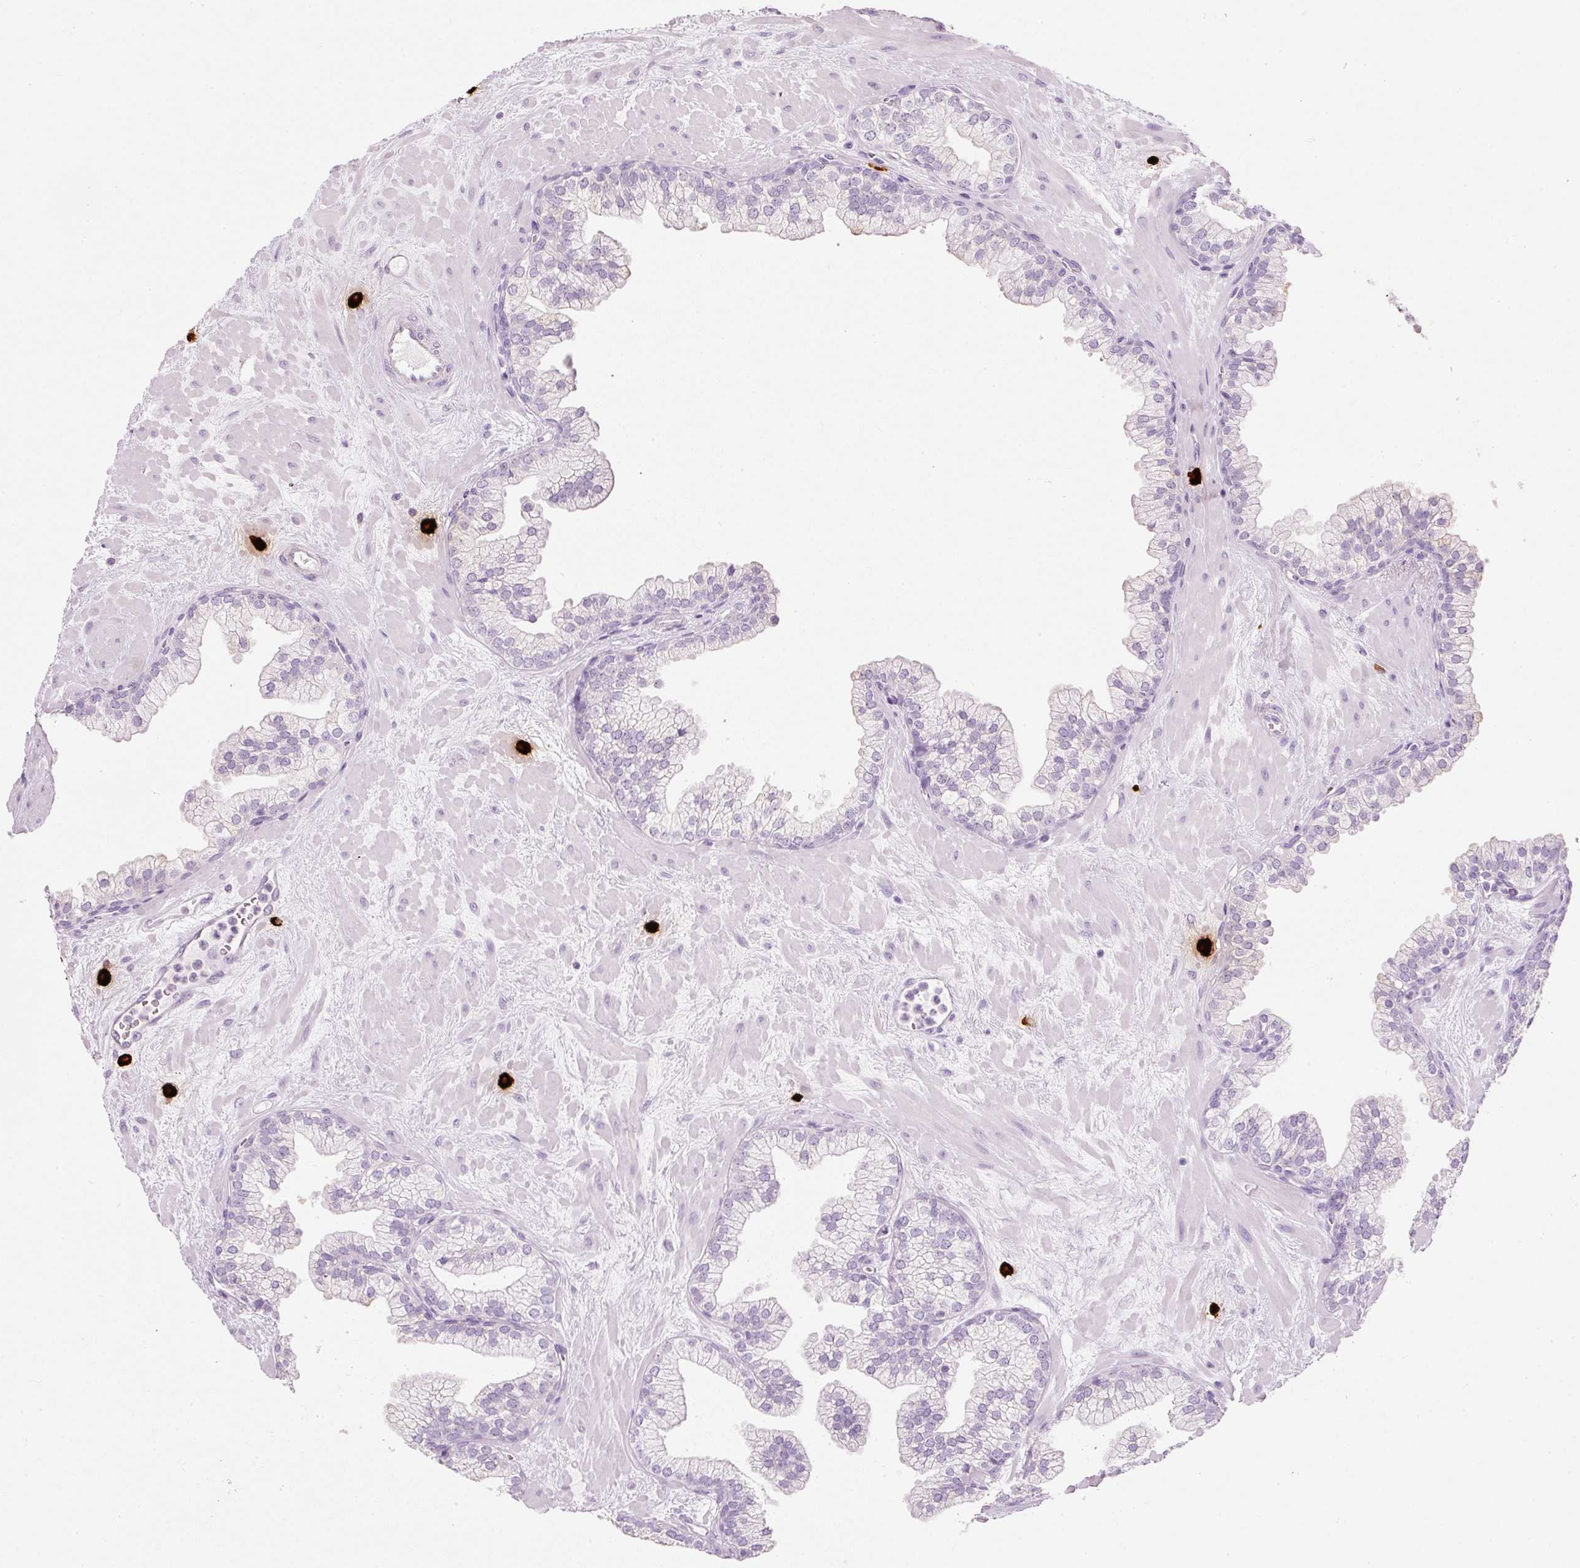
{"staining": {"intensity": "negative", "quantity": "none", "location": "none"}, "tissue": "prostate", "cell_type": "Glandular cells", "image_type": "normal", "snomed": [{"axis": "morphology", "description": "Normal tissue, NOS"}, {"axis": "topography", "description": "Prostate"}, {"axis": "topography", "description": "Peripheral nerve tissue"}], "caption": "Normal prostate was stained to show a protein in brown. There is no significant staining in glandular cells.", "gene": "CMA1", "patient": {"sex": "male", "age": 61}}